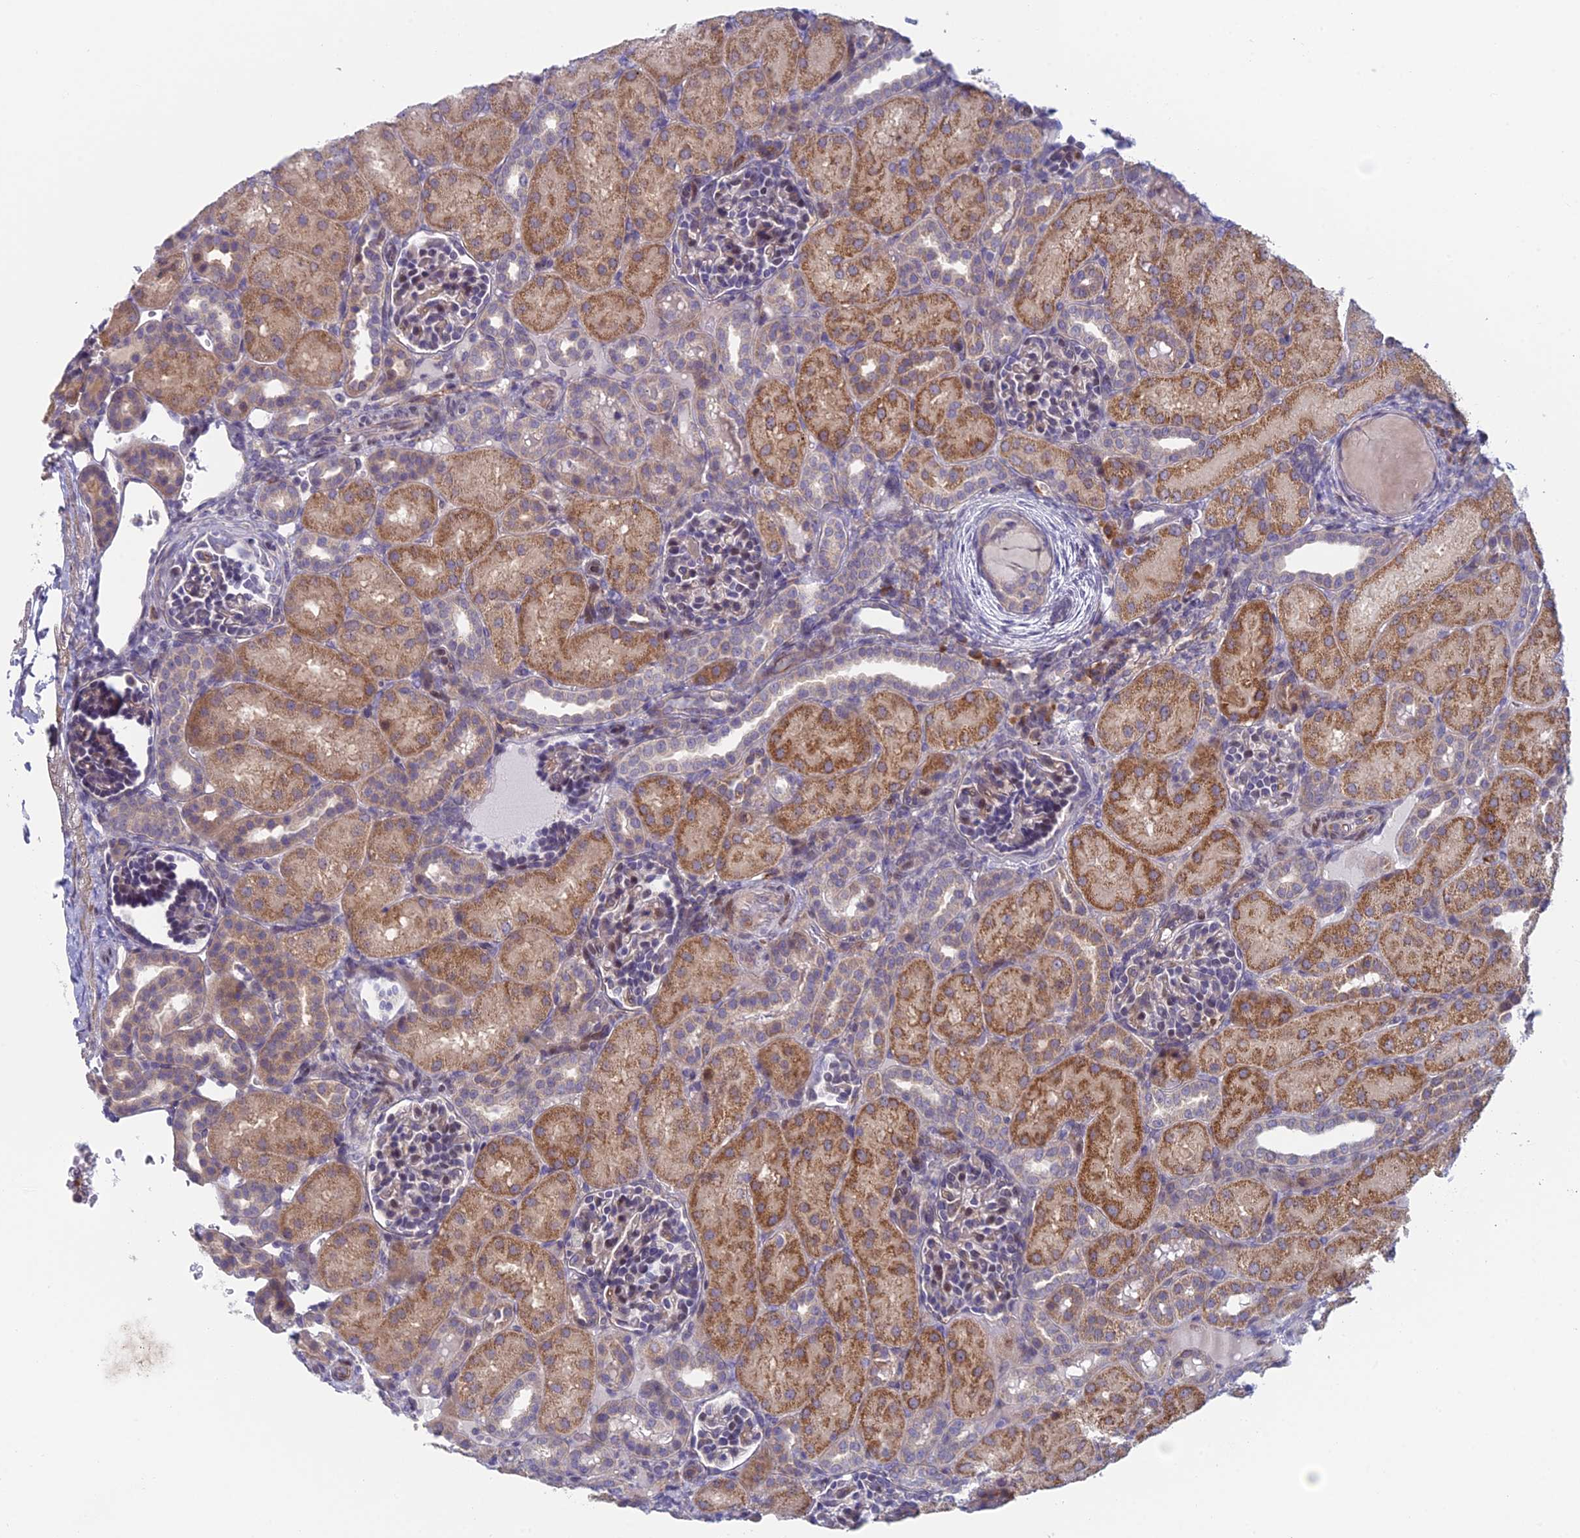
{"staining": {"intensity": "moderate", "quantity": "<25%", "location": "nuclear"}, "tissue": "kidney", "cell_type": "Cells in glomeruli", "image_type": "normal", "snomed": [{"axis": "morphology", "description": "Normal tissue, NOS"}, {"axis": "topography", "description": "Kidney"}], "caption": "A photomicrograph of human kidney stained for a protein reveals moderate nuclear brown staining in cells in glomeruli. Using DAB (3,3'-diaminobenzidine) (brown) and hematoxylin (blue) stains, captured at high magnification using brightfield microscopy.", "gene": "PPP1R26", "patient": {"sex": "male", "age": 1}}